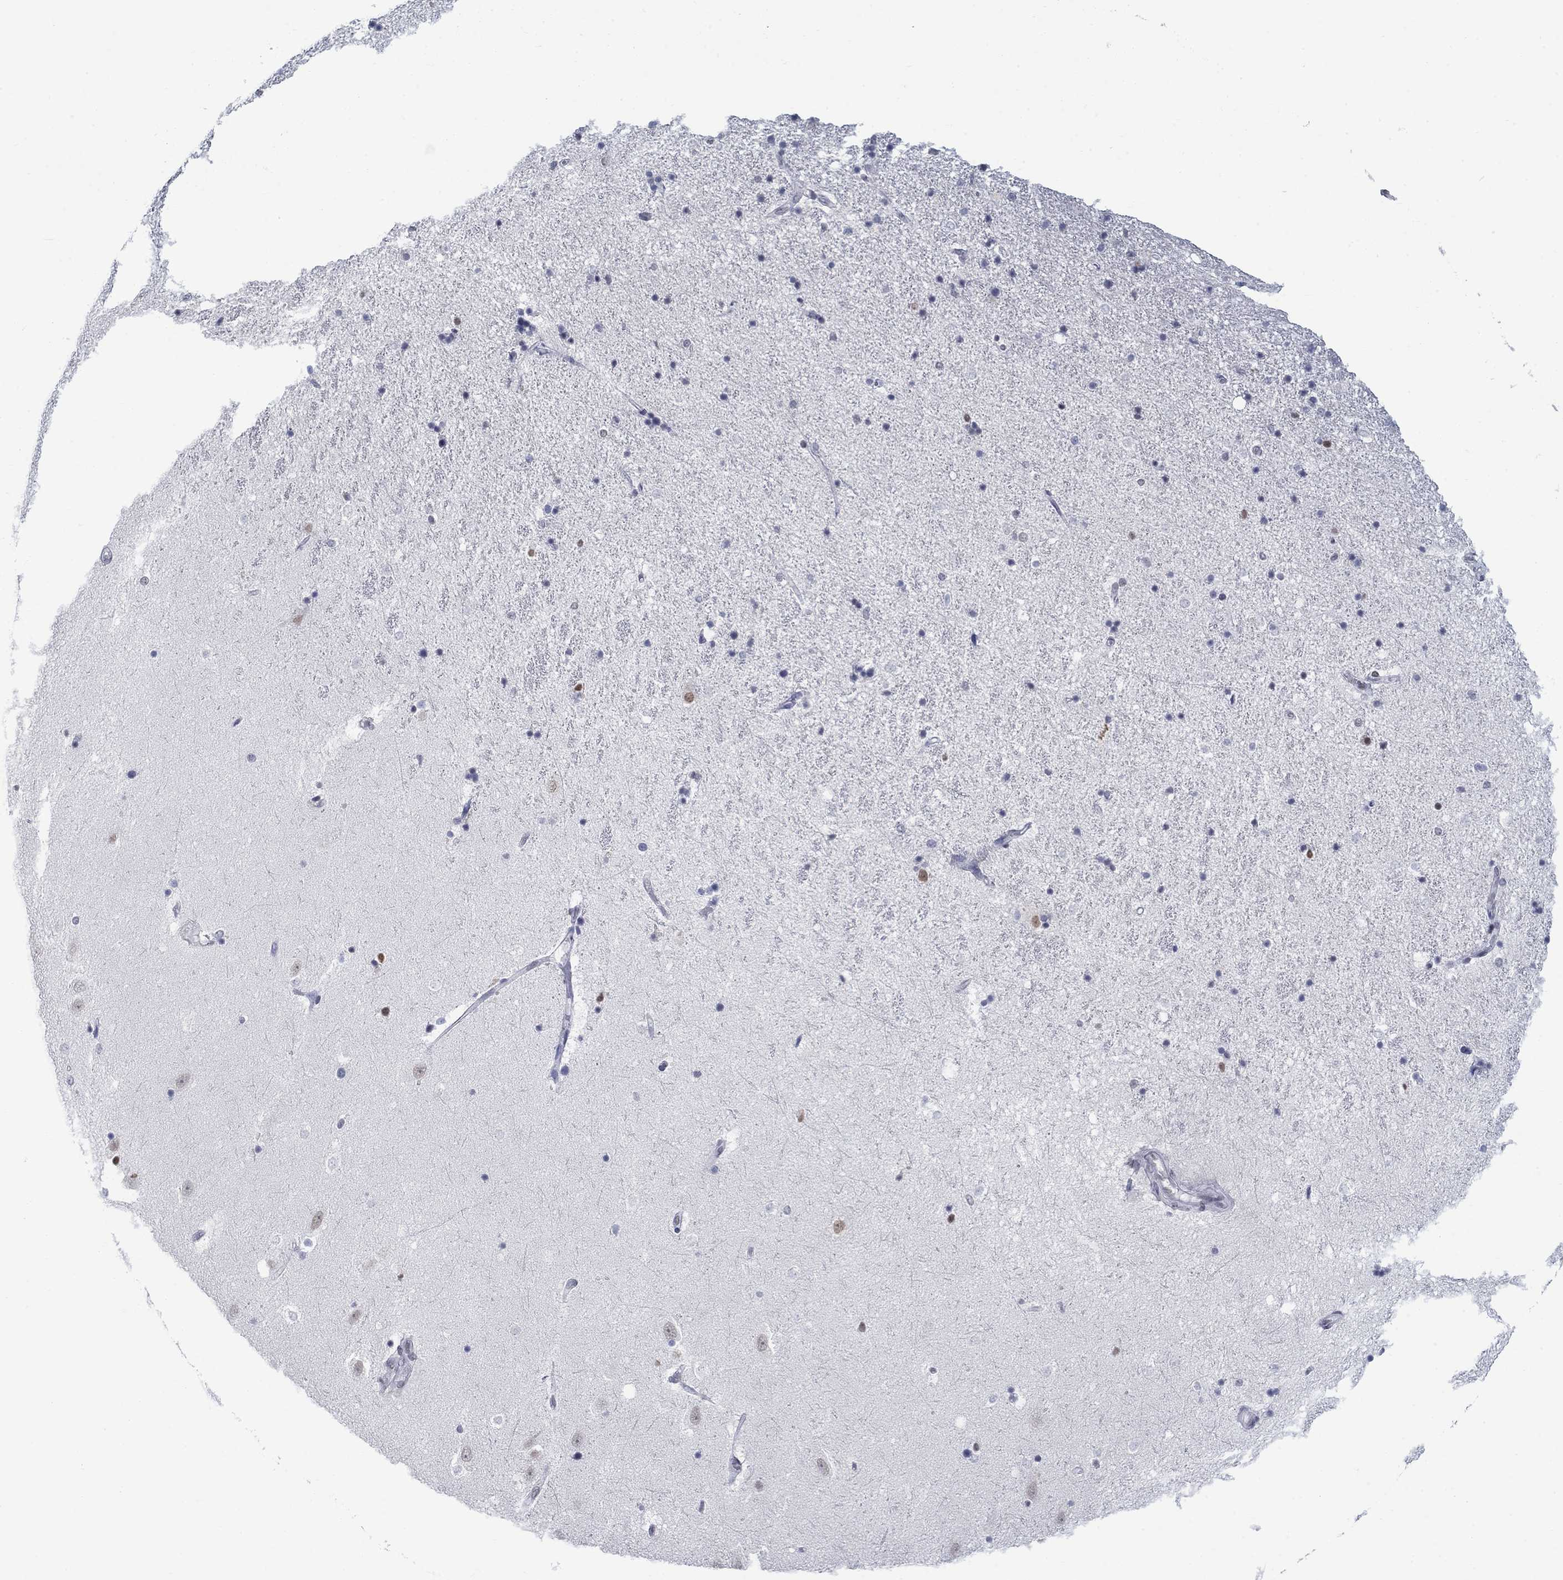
{"staining": {"intensity": "strong", "quantity": "<25%", "location": "nuclear"}, "tissue": "hippocampus", "cell_type": "Glial cells", "image_type": "normal", "snomed": [{"axis": "morphology", "description": "Normal tissue, NOS"}, {"axis": "topography", "description": "Hippocampus"}], "caption": "Hippocampus stained with immunohistochemistry (IHC) reveals strong nuclear positivity in approximately <25% of glial cells. (brown staining indicates protein expression, while blue staining denotes nuclei).", "gene": "NPAS3", "patient": {"sex": "male", "age": 49}}